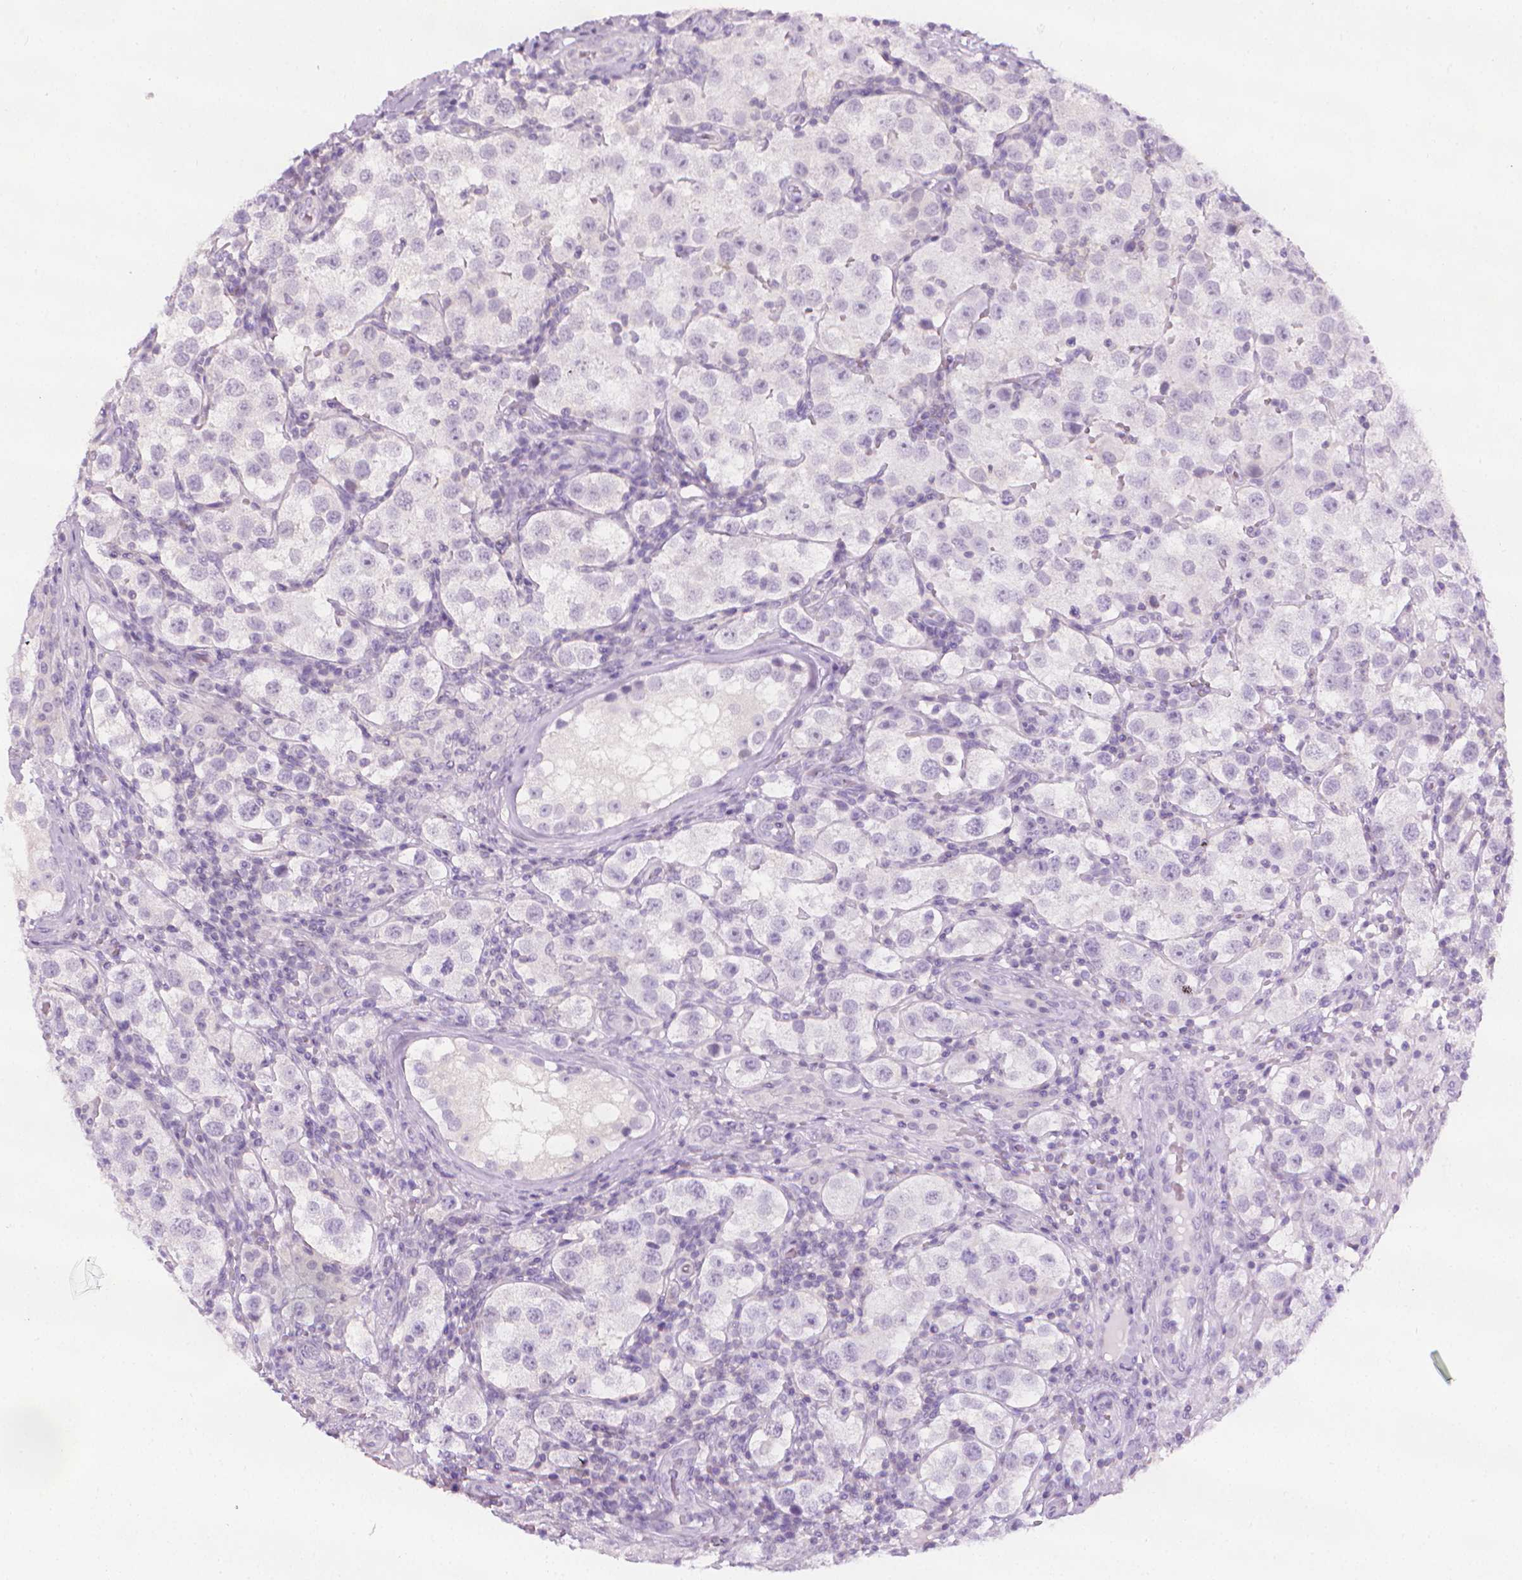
{"staining": {"intensity": "negative", "quantity": "none", "location": "none"}, "tissue": "testis cancer", "cell_type": "Tumor cells", "image_type": "cancer", "snomed": [{"axis": "morphology", "description": "Seminoma, NOS"}, {"axis": "topography", "description": "Testis"}], "caption": "This is an immunohistochemistry (IHC) photomicrograph of human testis cancer (seminoma). There is no positivity in tumor cells.", "gene": "DCAF8L1", "patient": {"sex": "male", "age": 37}}